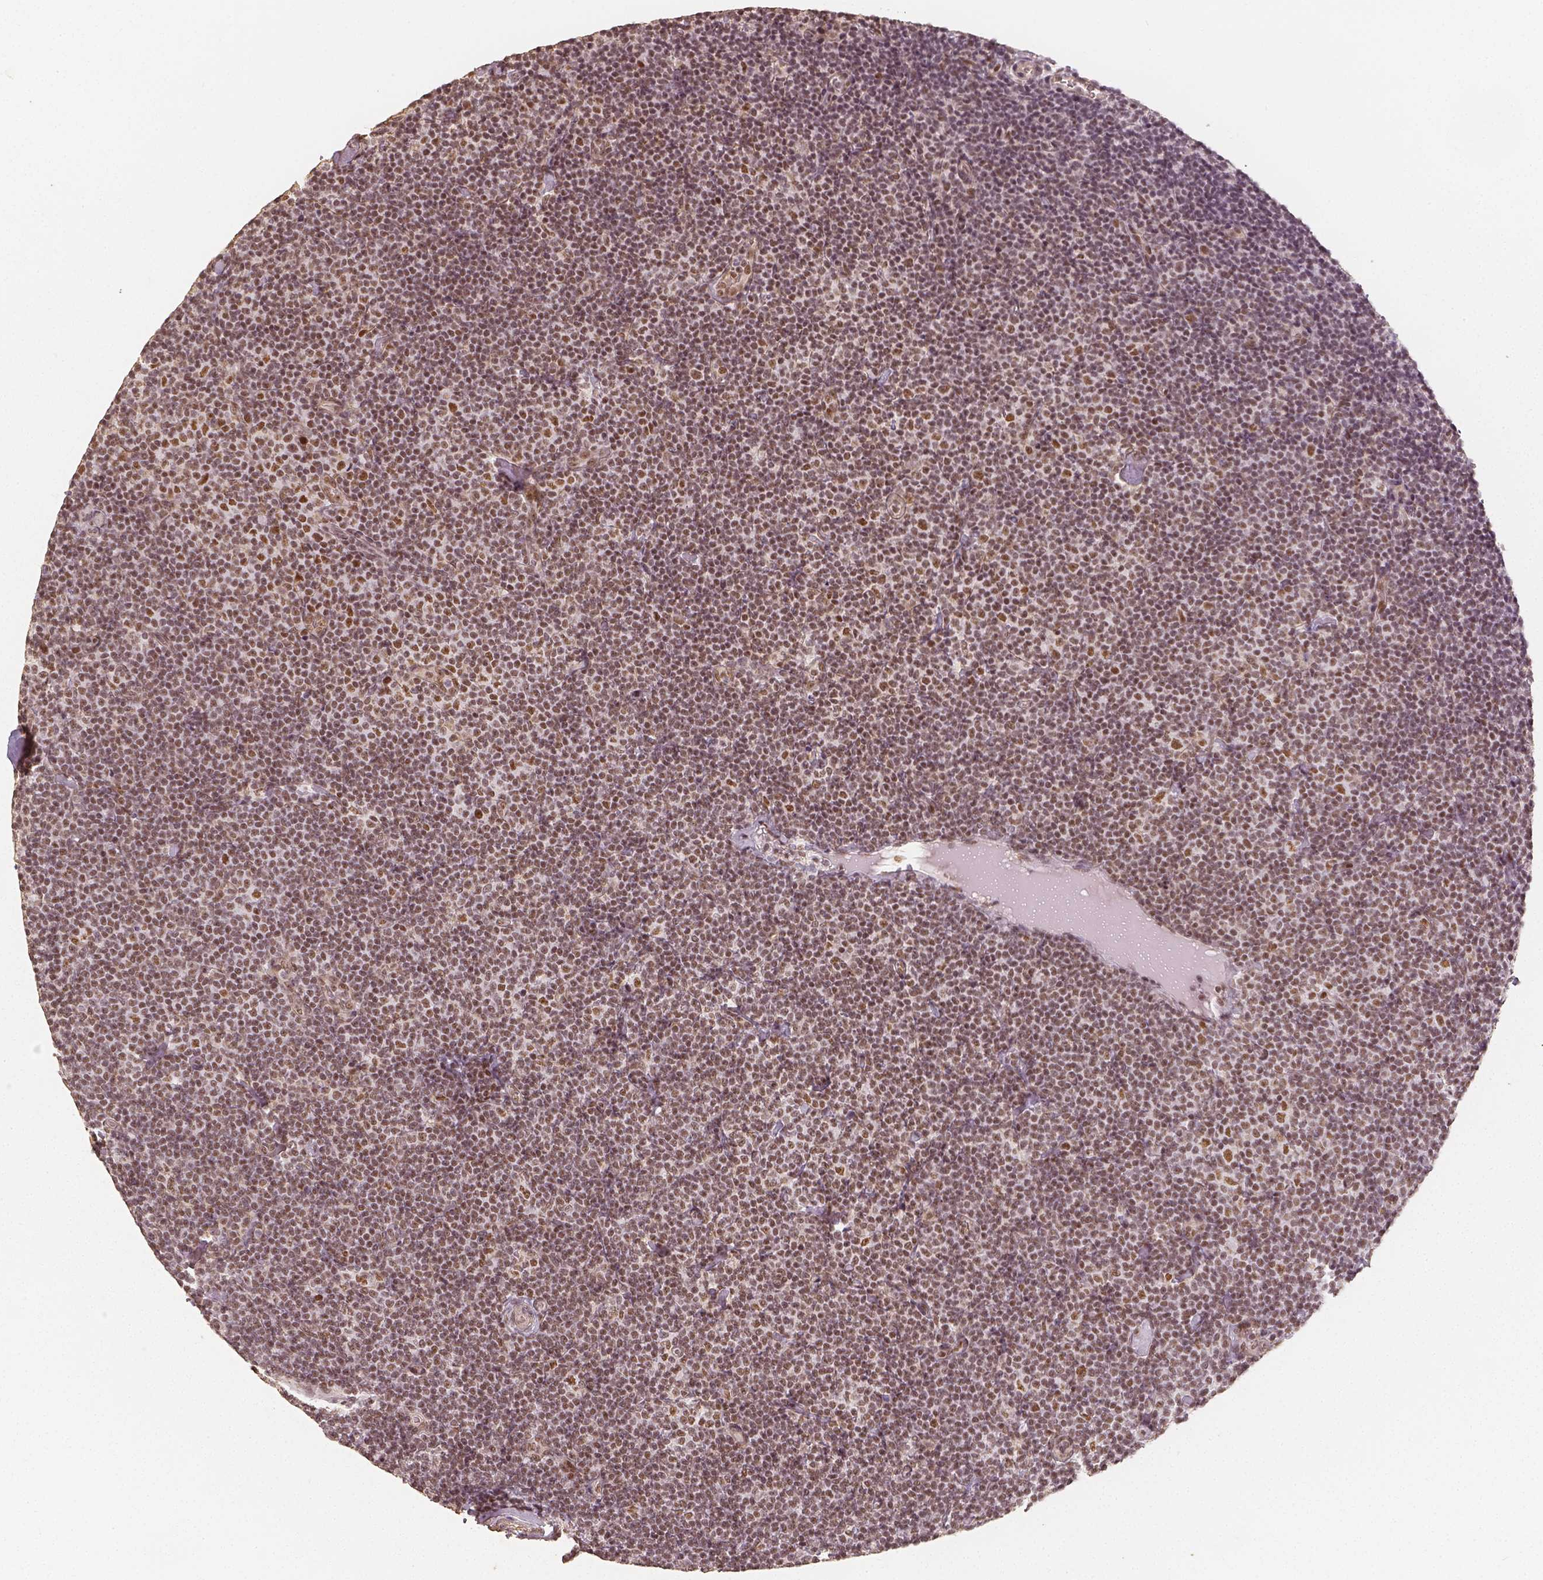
{"staining": {"intensity": "moderate", "quantity": ">75%", "location": "nuclear"}, "tissue": "lymphoma", "cell_type": "Tumor cells", "image_type": "cancer", "snomed": [{"axis": "morphology", "description": "Malignant lymphoma, non-Hodgkin's type, Low grade"}, {"axis": "topography", "description": "Lymph node"}], "caption": "Low-grade malignant lymphoma, non-Hodgkin's type stained for a protein reveals moderate nuclear positivity in tumor cells.", "gene": "HDAC1", "patient": {"sex": "male", "age": 81}}